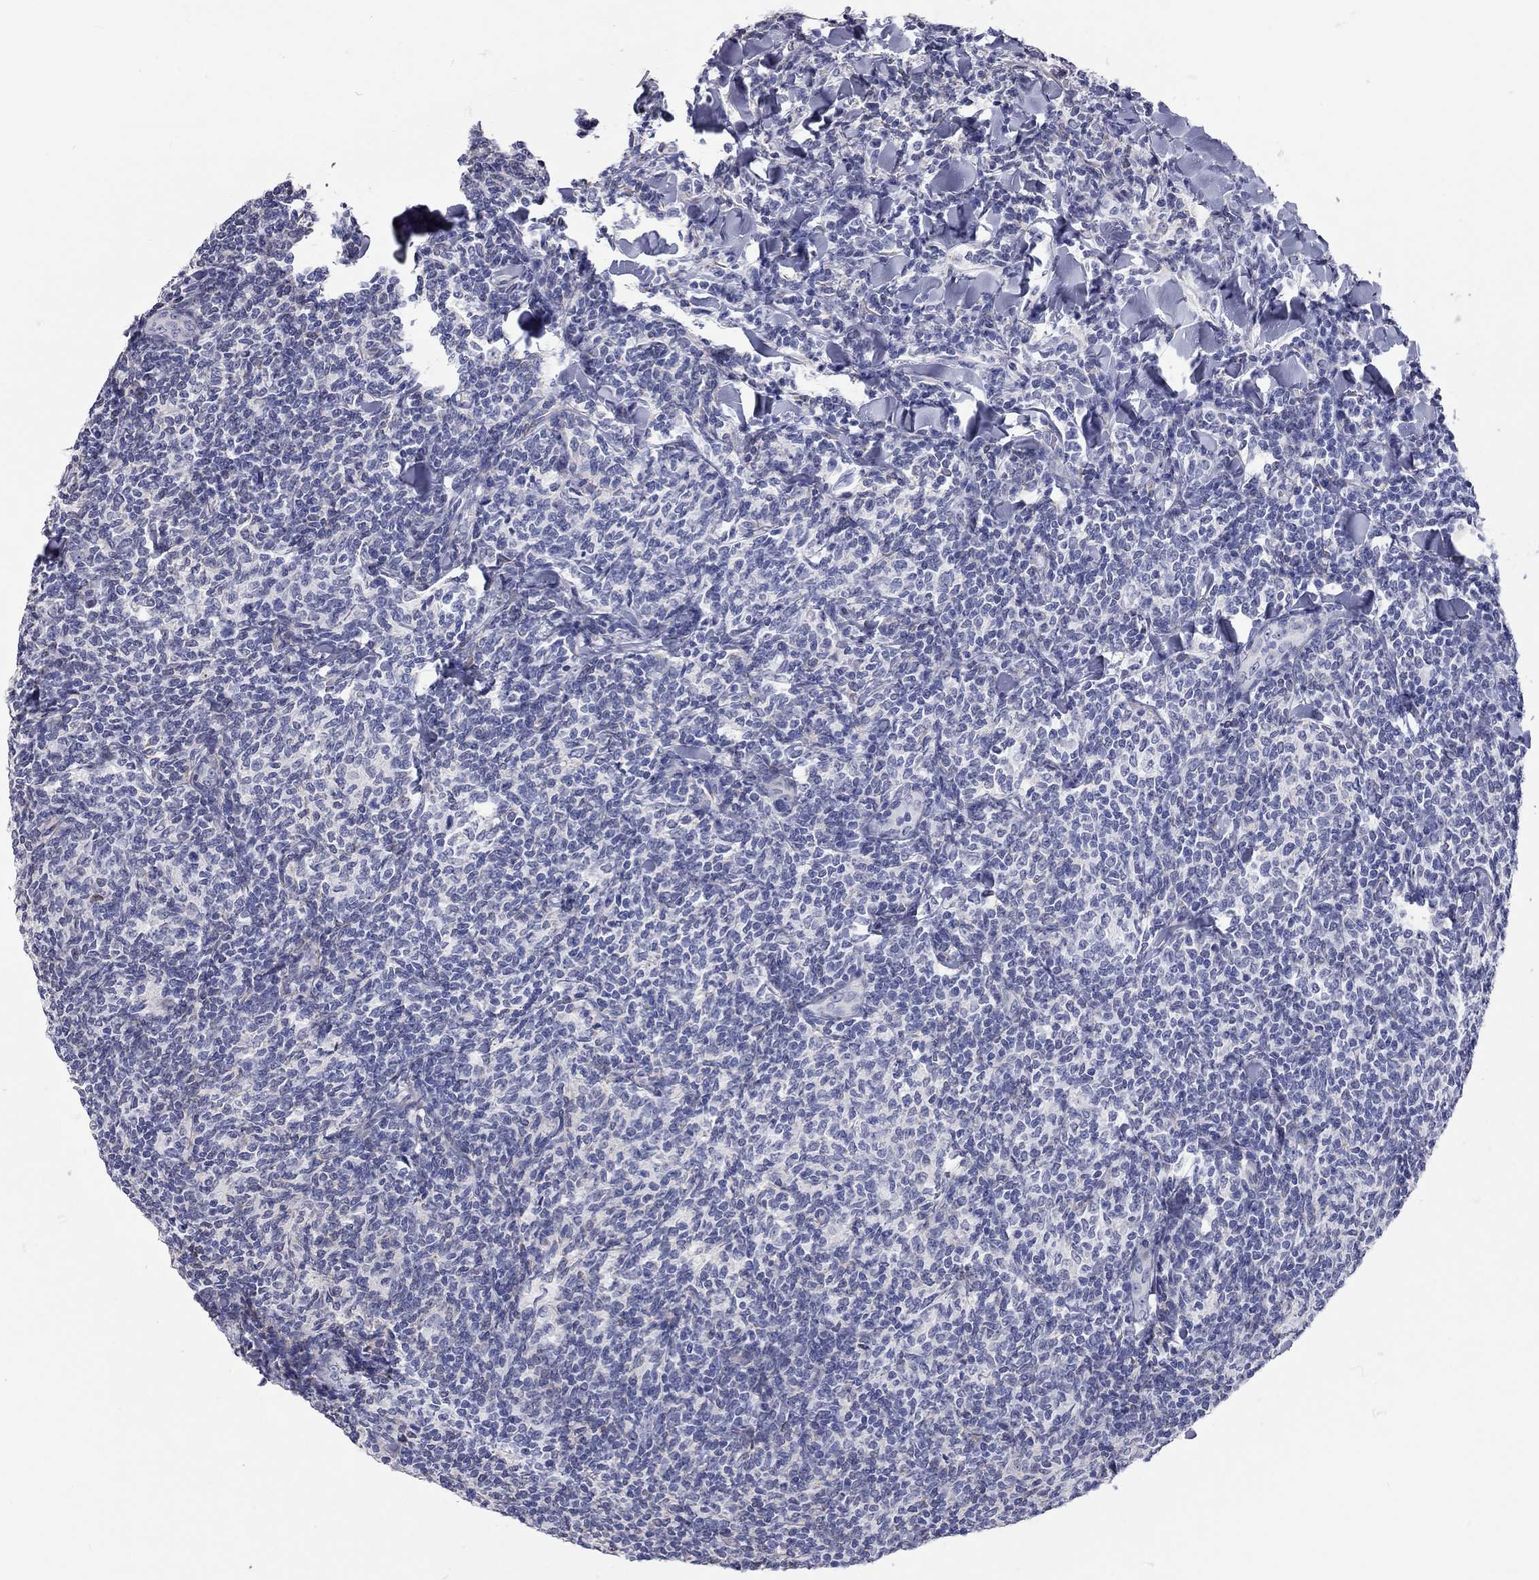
{"staining": {"intensity": "negative", "quantity": "none", "location": "none"}, "tissue": "lymphoma", "cell_type": "Tumor cells", "image_type": "cancer", "snomed": [{"axis": "morphology", "description": "Malignant lymphoma, non-Hodgkin's type, Low grade"}, {"axis": "topography", "description": "Lymph node"}], "caption": "A histopathology image of human malignant lymphoma, non-Hodgkin's type (low-grade) is negative for staining in tumor cells.", "gene": "XAGE2", "patient": {"sex": "female", "age": 56}}